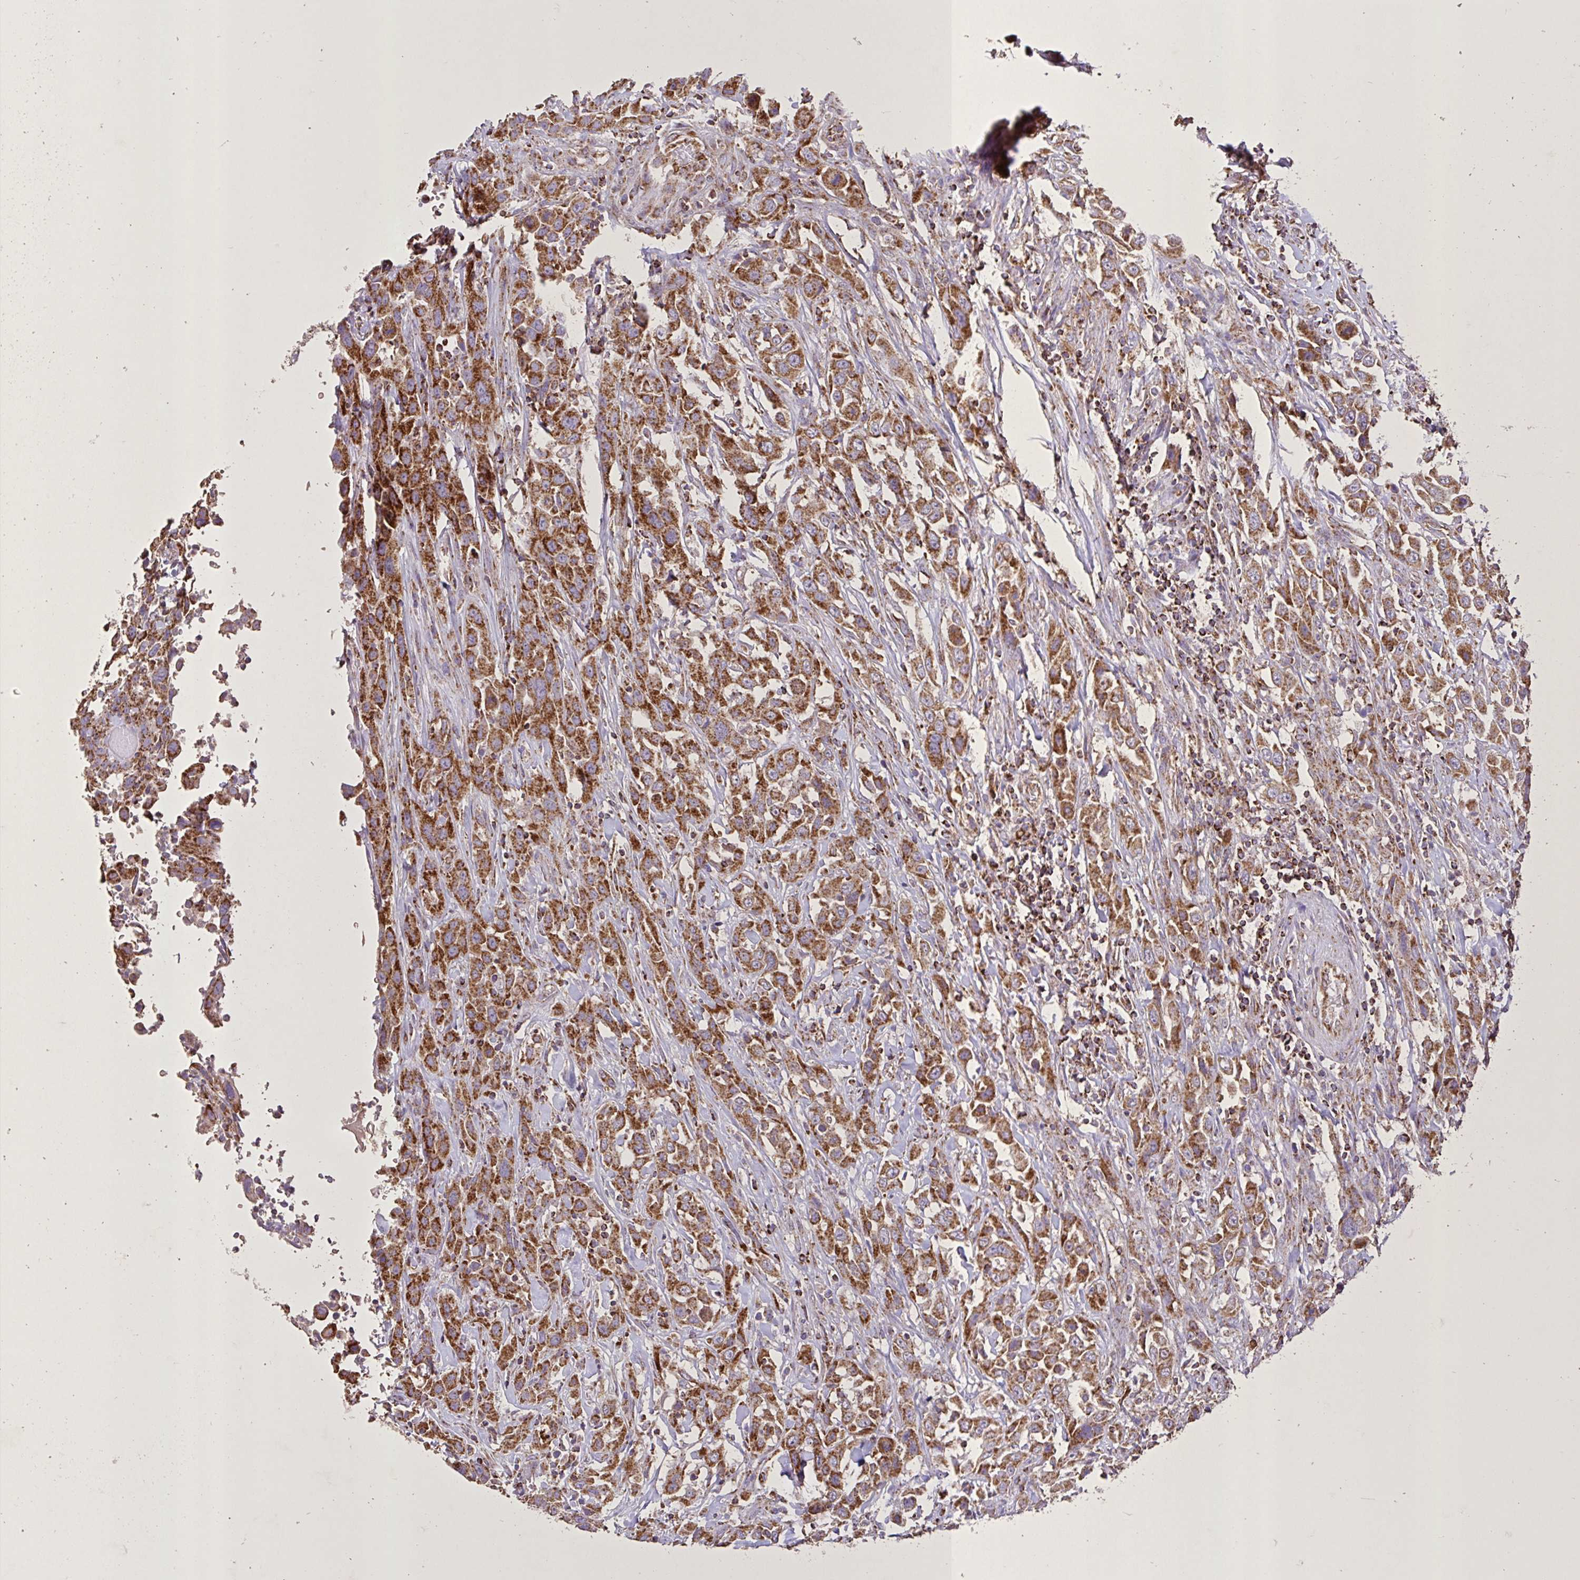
{"staining": {"intensity": "moderate", "quantity": ">75%", "location": "cytoplasmic/membranous"}, "tissue": "urothelial cancer", "cell_type": "Tumor cells", "image_type": "cancer", "snomed": [{"axis": "morphology", "description": "Urothelial carcinoma, High grade"}, {"axis": "topography", "description": "Urinary bladder"}], "caption": "The immunohistochemical stain labels moderate cytoplasmic/membranous staining in tumor cells of high-grade urothelial carcinoma tissue. (DAB = brown stain, brightfield microscopy at high magnification).", "gene": "AGK", "patient": {"sex": "male", "age": 61}}